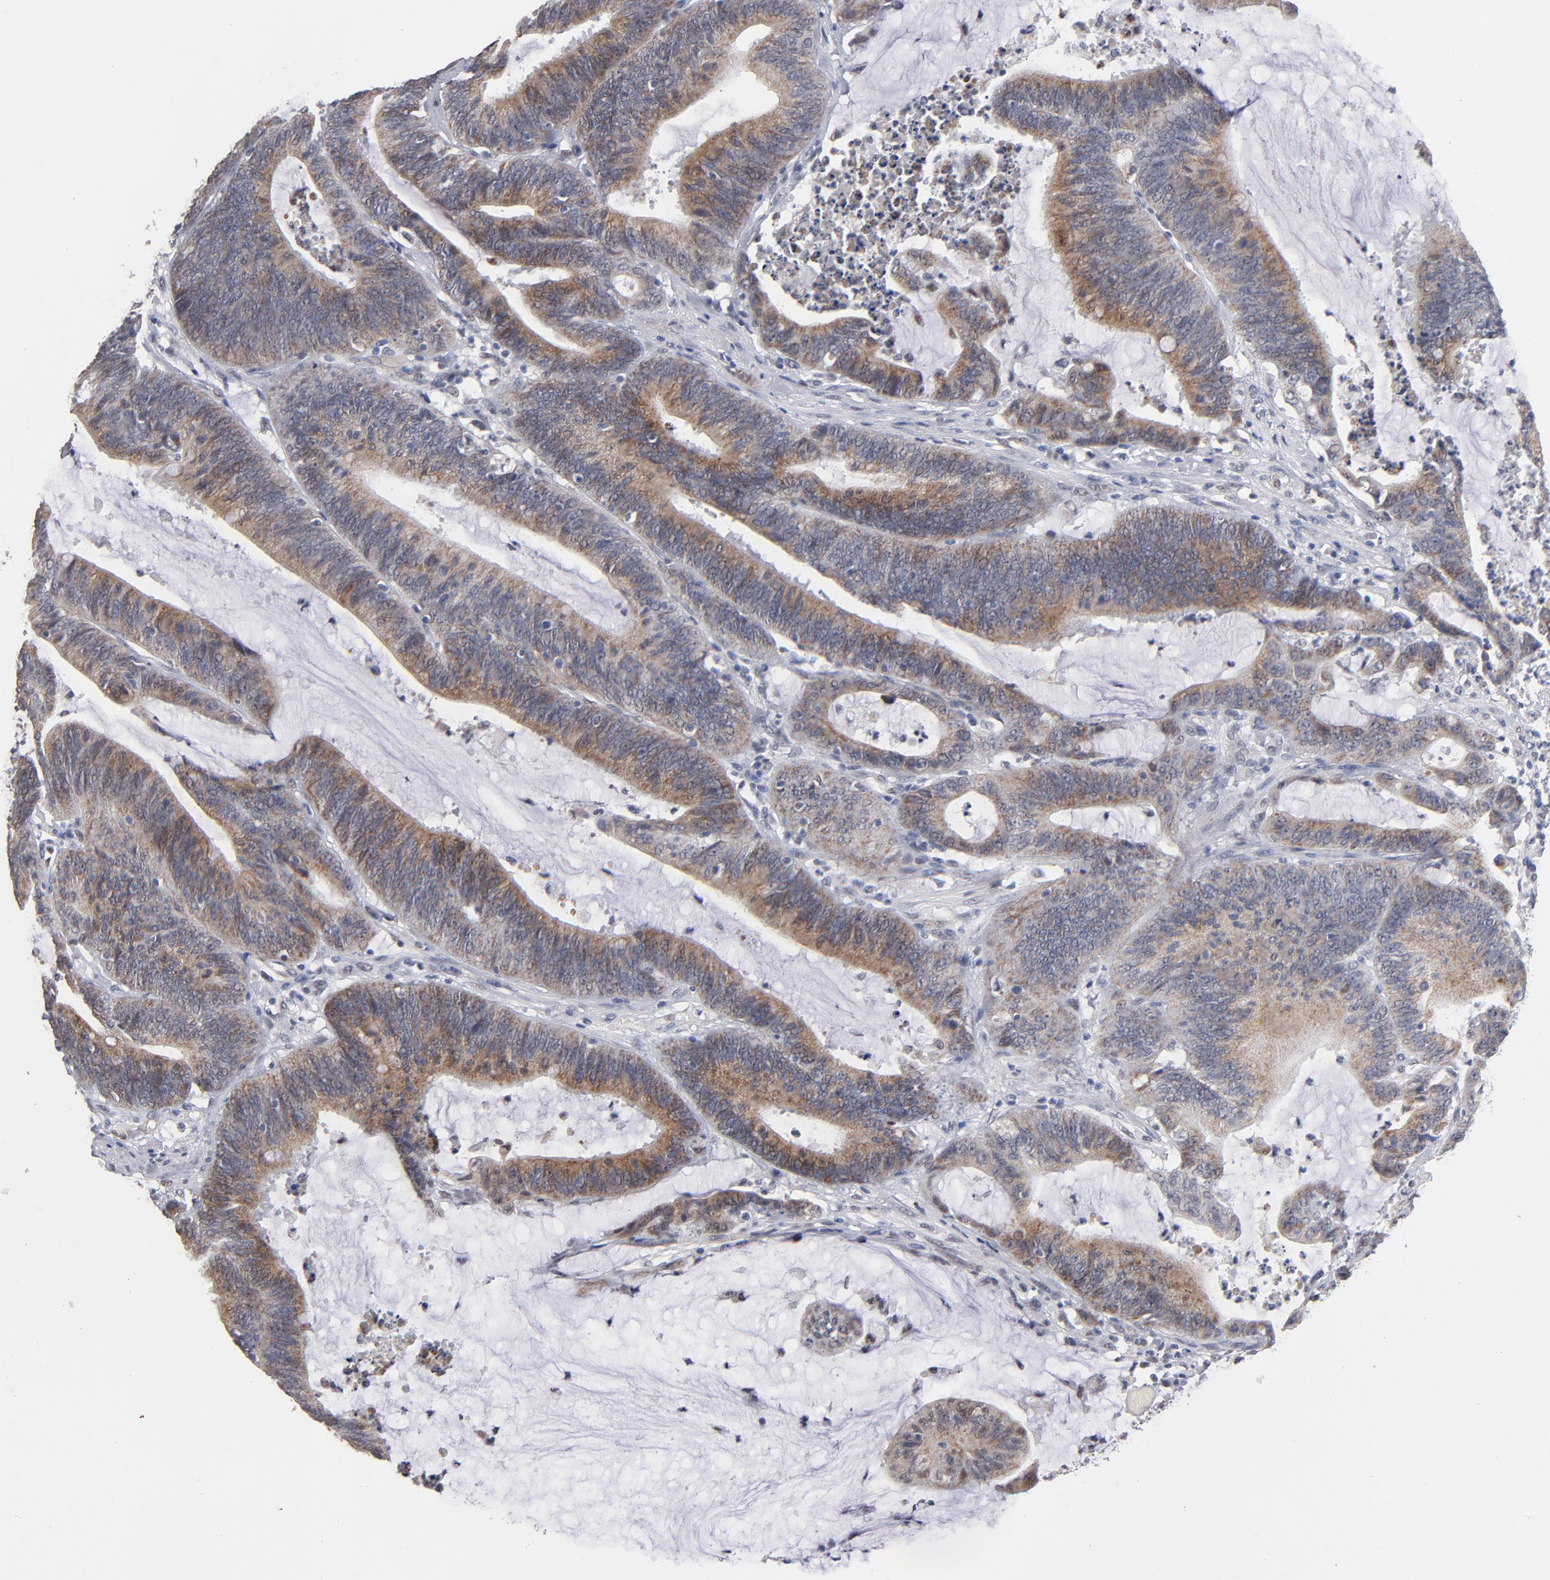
{"staining": {"intensity": "moderate", "quantity": ">75%", "location": "cytoplasmic/membranous"}, "tissue": "colorectal cancer", "cell_type": "Tumor cells", "image_type": "cancer", "snomed": [{"axis": "morphology", "description": "Adenocarcinoma, NOS"}, {"axis": "topography", "description": "Rectum"}], "caption": "Tumor cells display moderate cytoplasmic/membranous staining in about >75% of cells in adenocarcinoma (colorectal).", "gene": "MN1", "patient": {"sex": "female", "age": 66}}